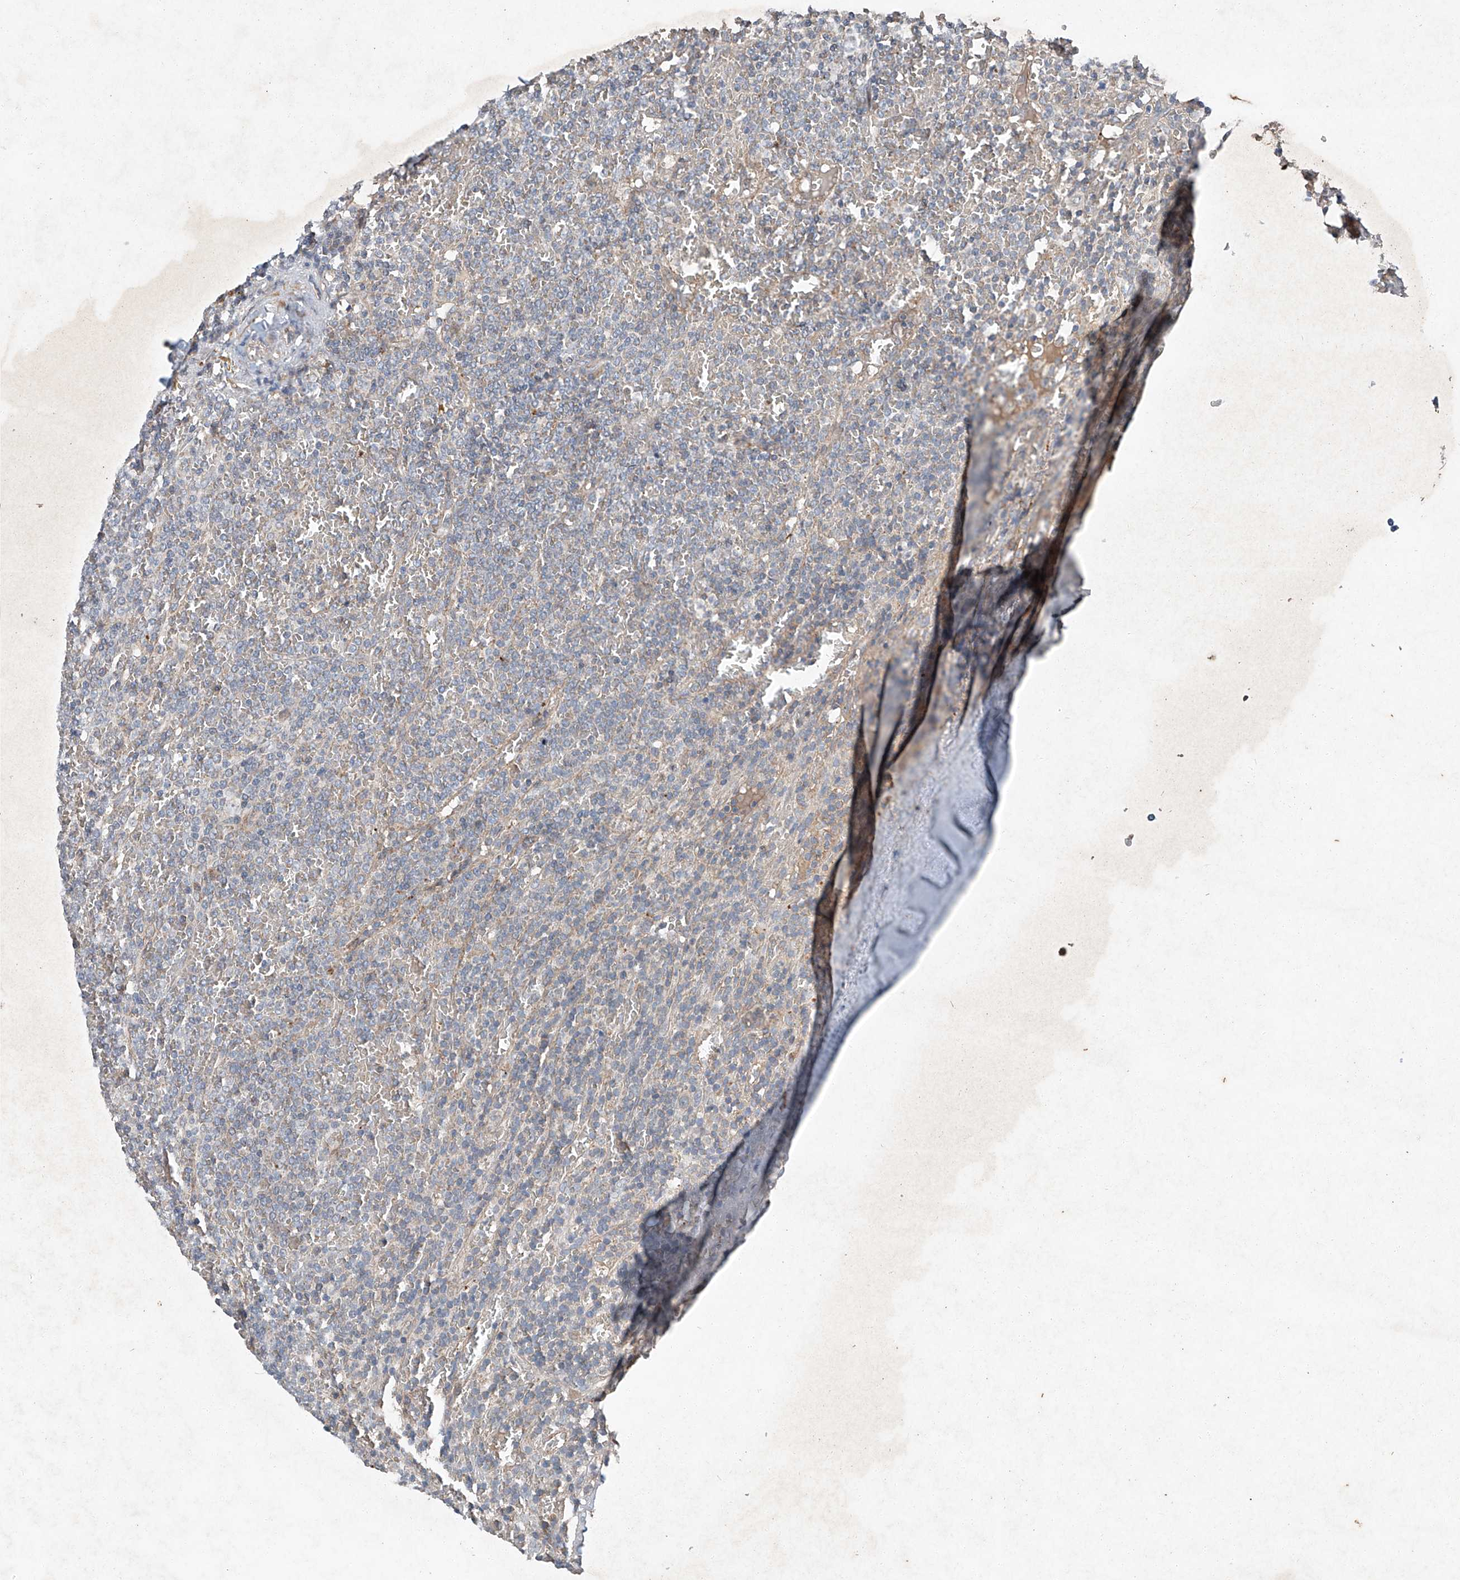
{"staining": {"intensity": "negative", "quantity": "none", "location": "none"}, "tissue": "lymphoma", "cell_type": "Tumor cells", "image_type": "cancer", "snomed": [{"axis": "morphology", "description": "Malignant lymphoma, non-Hodgkin's type, Low grade"}, {"axis": "topography", "description": "Spleen"}], "caption": "Immunohistochemical staining of lymphoma shows no significant positivity in tumor cells.", "gene": "RUSC1", "patient": {"sex": "female", "age": 19}}